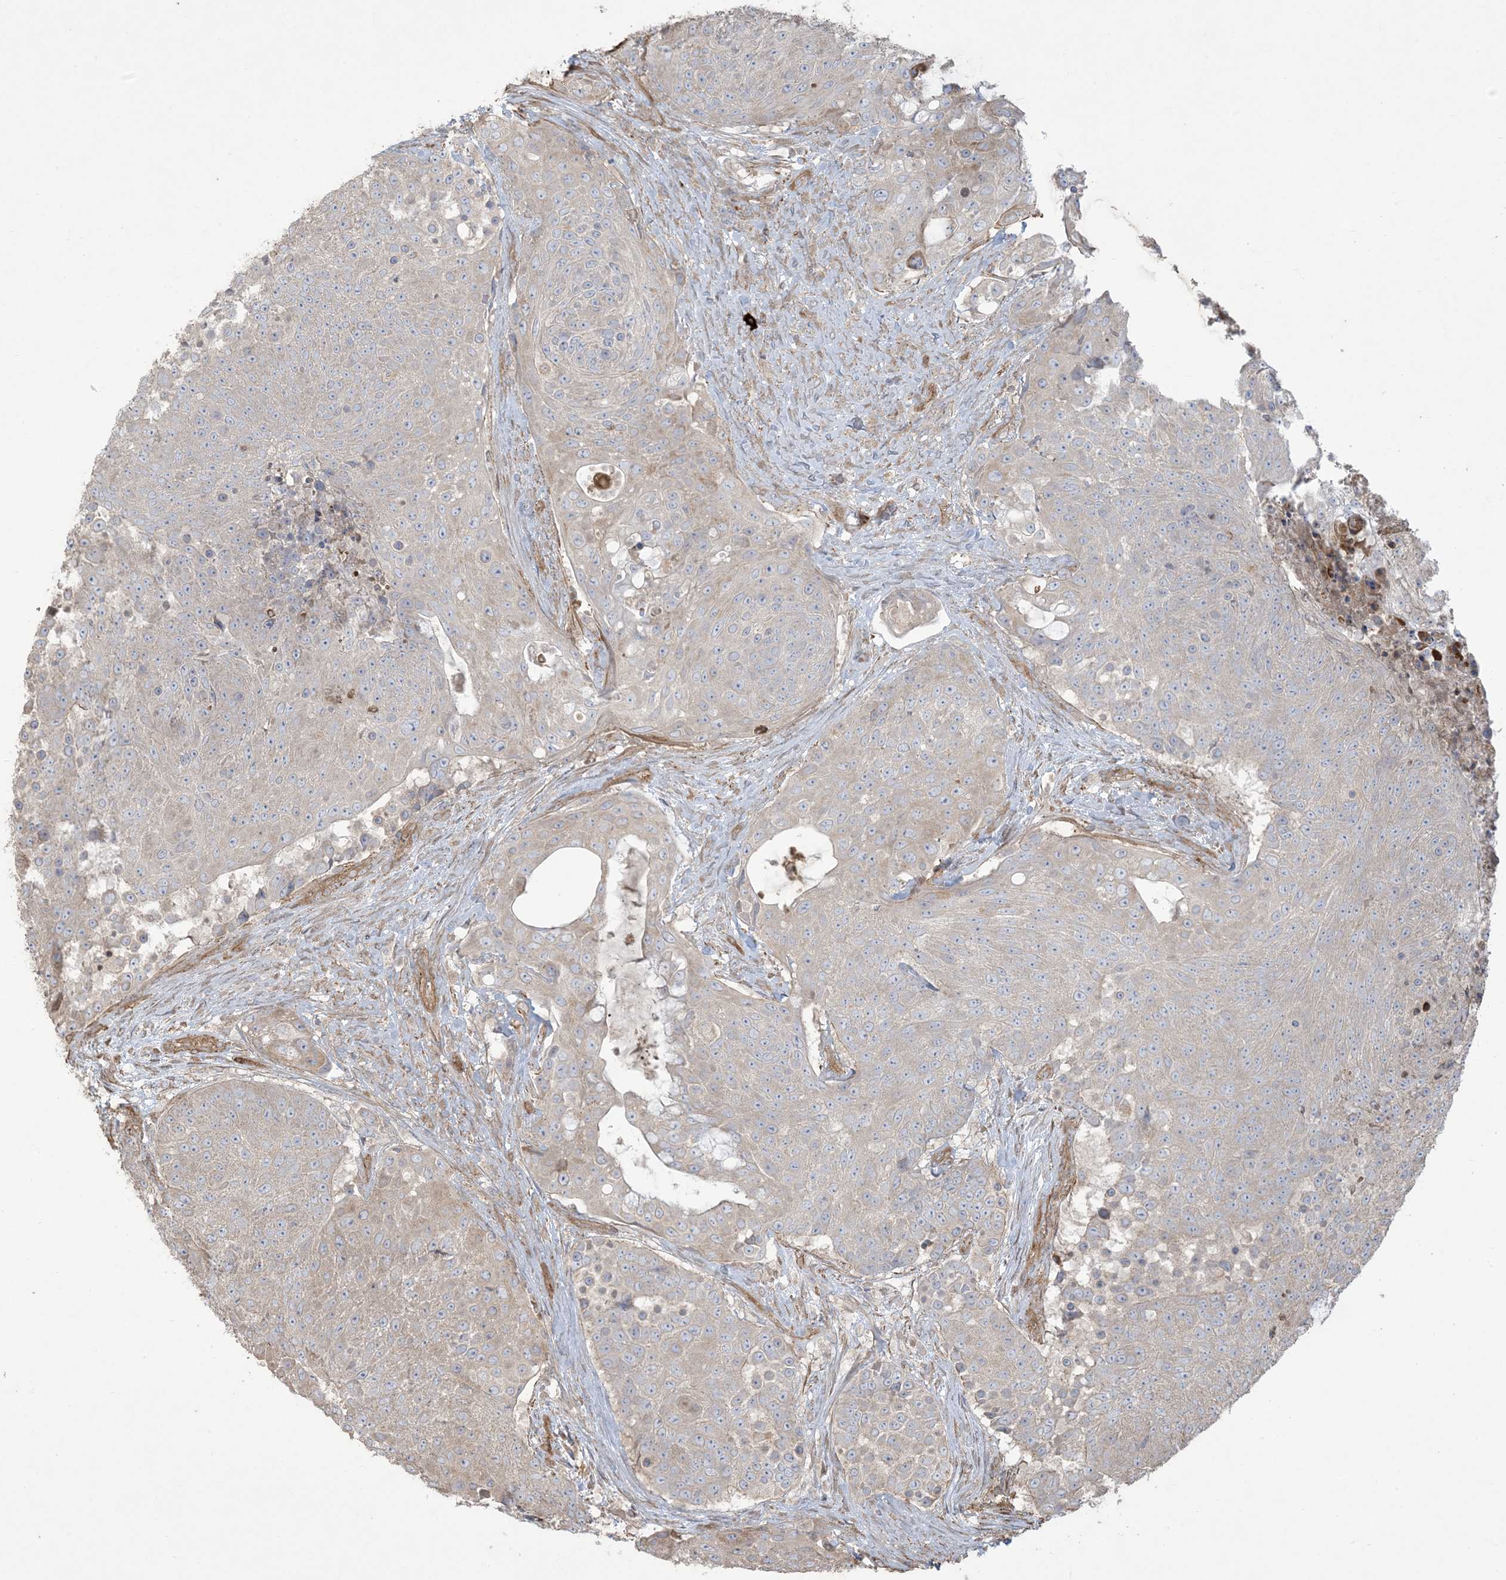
{"staining": {"intensity": "weak", "quantity": "<25%", "location": "cytoplasmic/membranous"}, "tissue": "urothelial cancer", "cell_type": "Tumor cells", "image_type": "cancer", "snomed": [{"axis": "morphology", "description": "Urothelial carcinoma, High grade"}, {"axis": "topography", "description": "Urinary bladder"}], "caption": "An immunohistochemistry (IHC) photomicrograph of high-grade urothelial carcinoma is shown. There is no staining in tumor cells of high-grade urothelial carcinoma.", "gene": "KLHL18", "patient": {"sex": "female", "age": 63}}